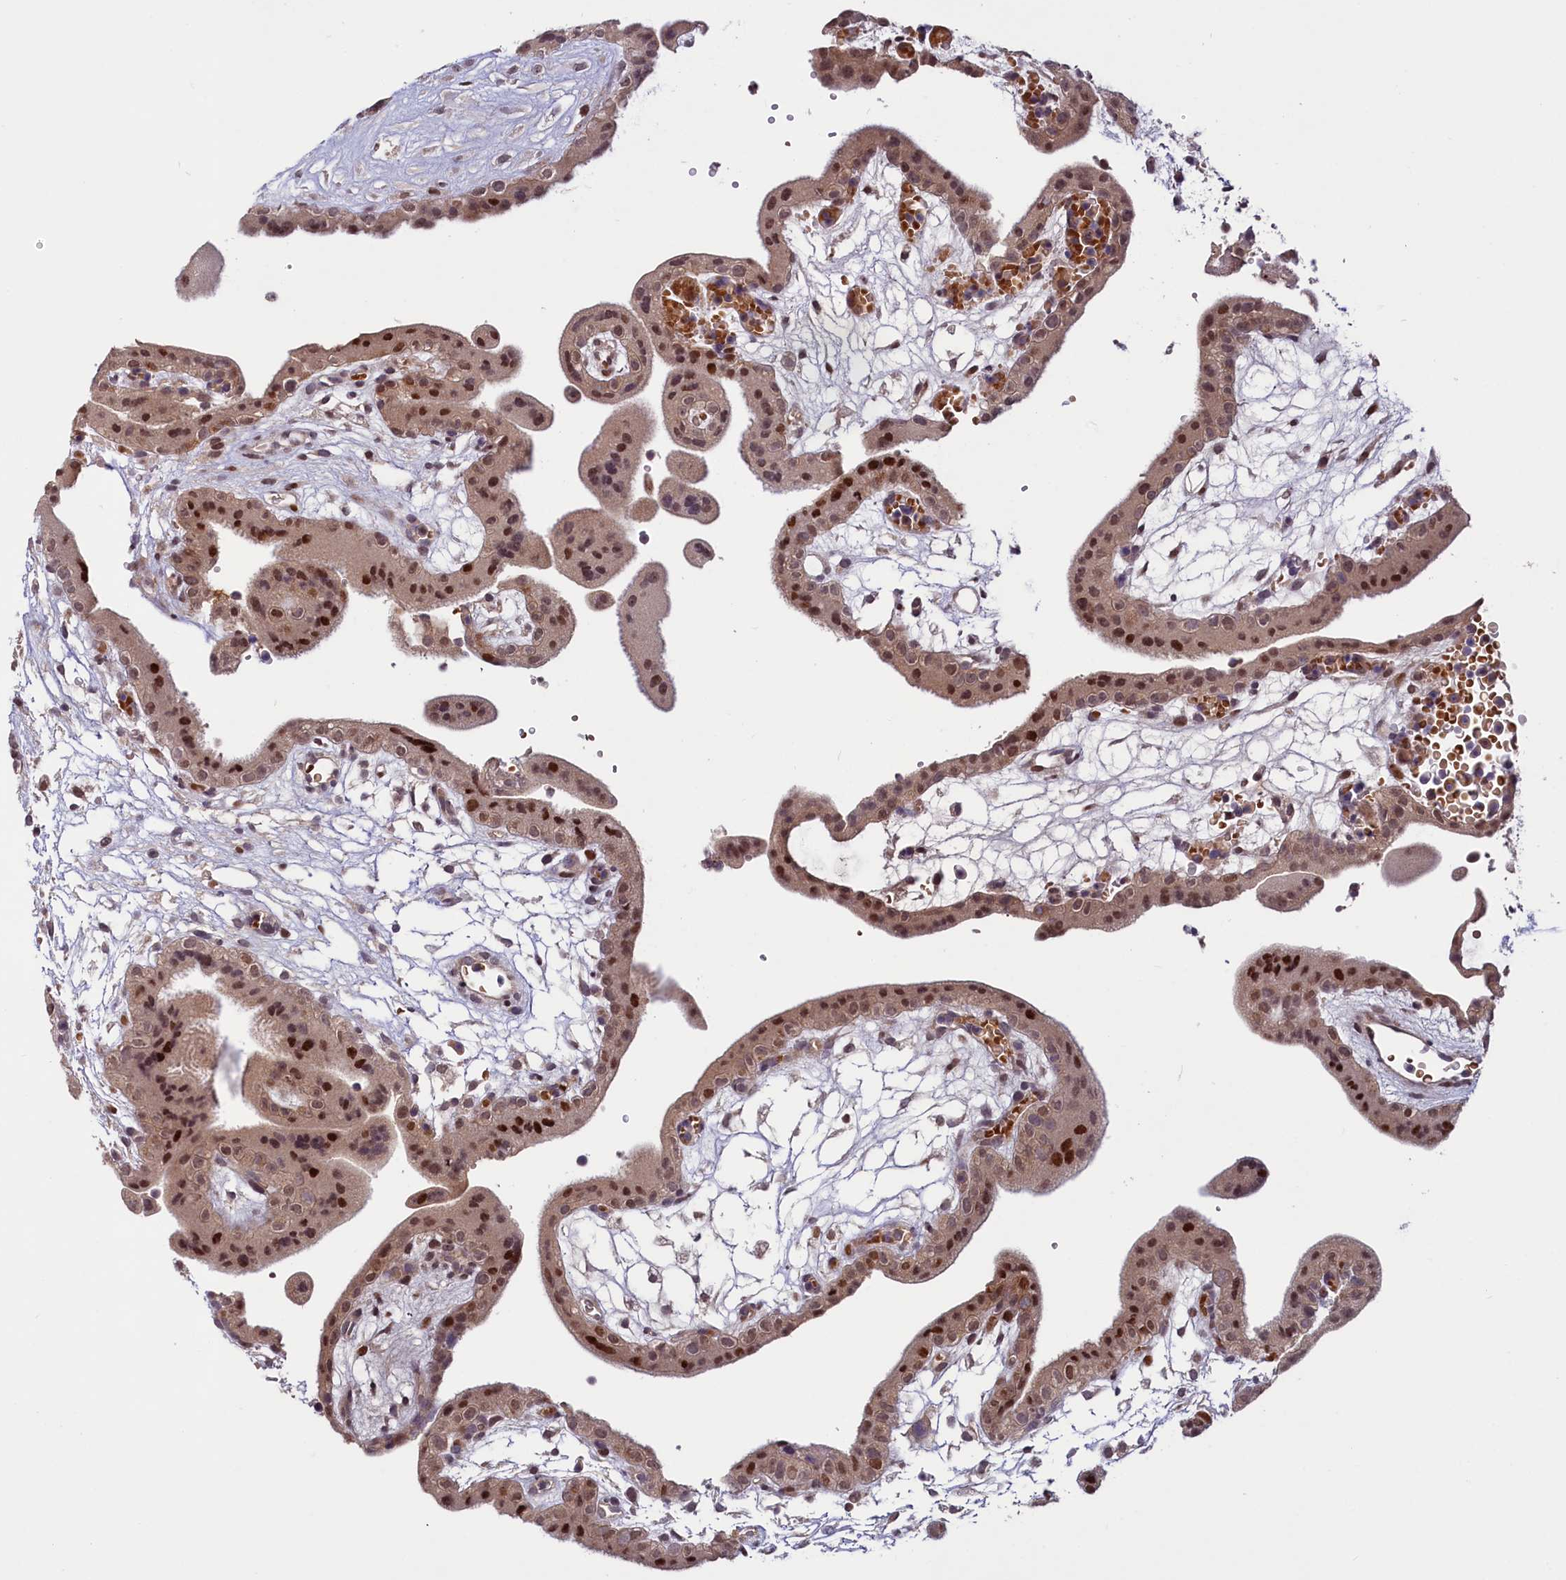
{"staining": {"intensity": "moderate", "quantity": "<25%", "location": "cytoplasmic/membranous"}, "tissue": "placenta", "cell_type": "Decidual cells", "image_type": "normal", "snomed": [{"axis": "morphology", "description": "Normal tissue, NOS"}, {"axis": "topography", "description": "Placenta"}], "caption": "High-magnification brightfield microscopy of unremarkable placenta stained with DAB (3,3'-diaminobenzidine) (brown) and counterstained with hematoxylin (blue). decidual cells exhibit moderate cytoplasmic/membranous staining is seen in approximately<25% of cells. (DAB (3,3'-diaminobenzidine) IHC, brown staining for protein, blue staining for nuclei).", "gene": "N4BP2L1", "patient": {"sex": "female", "age": 18}}